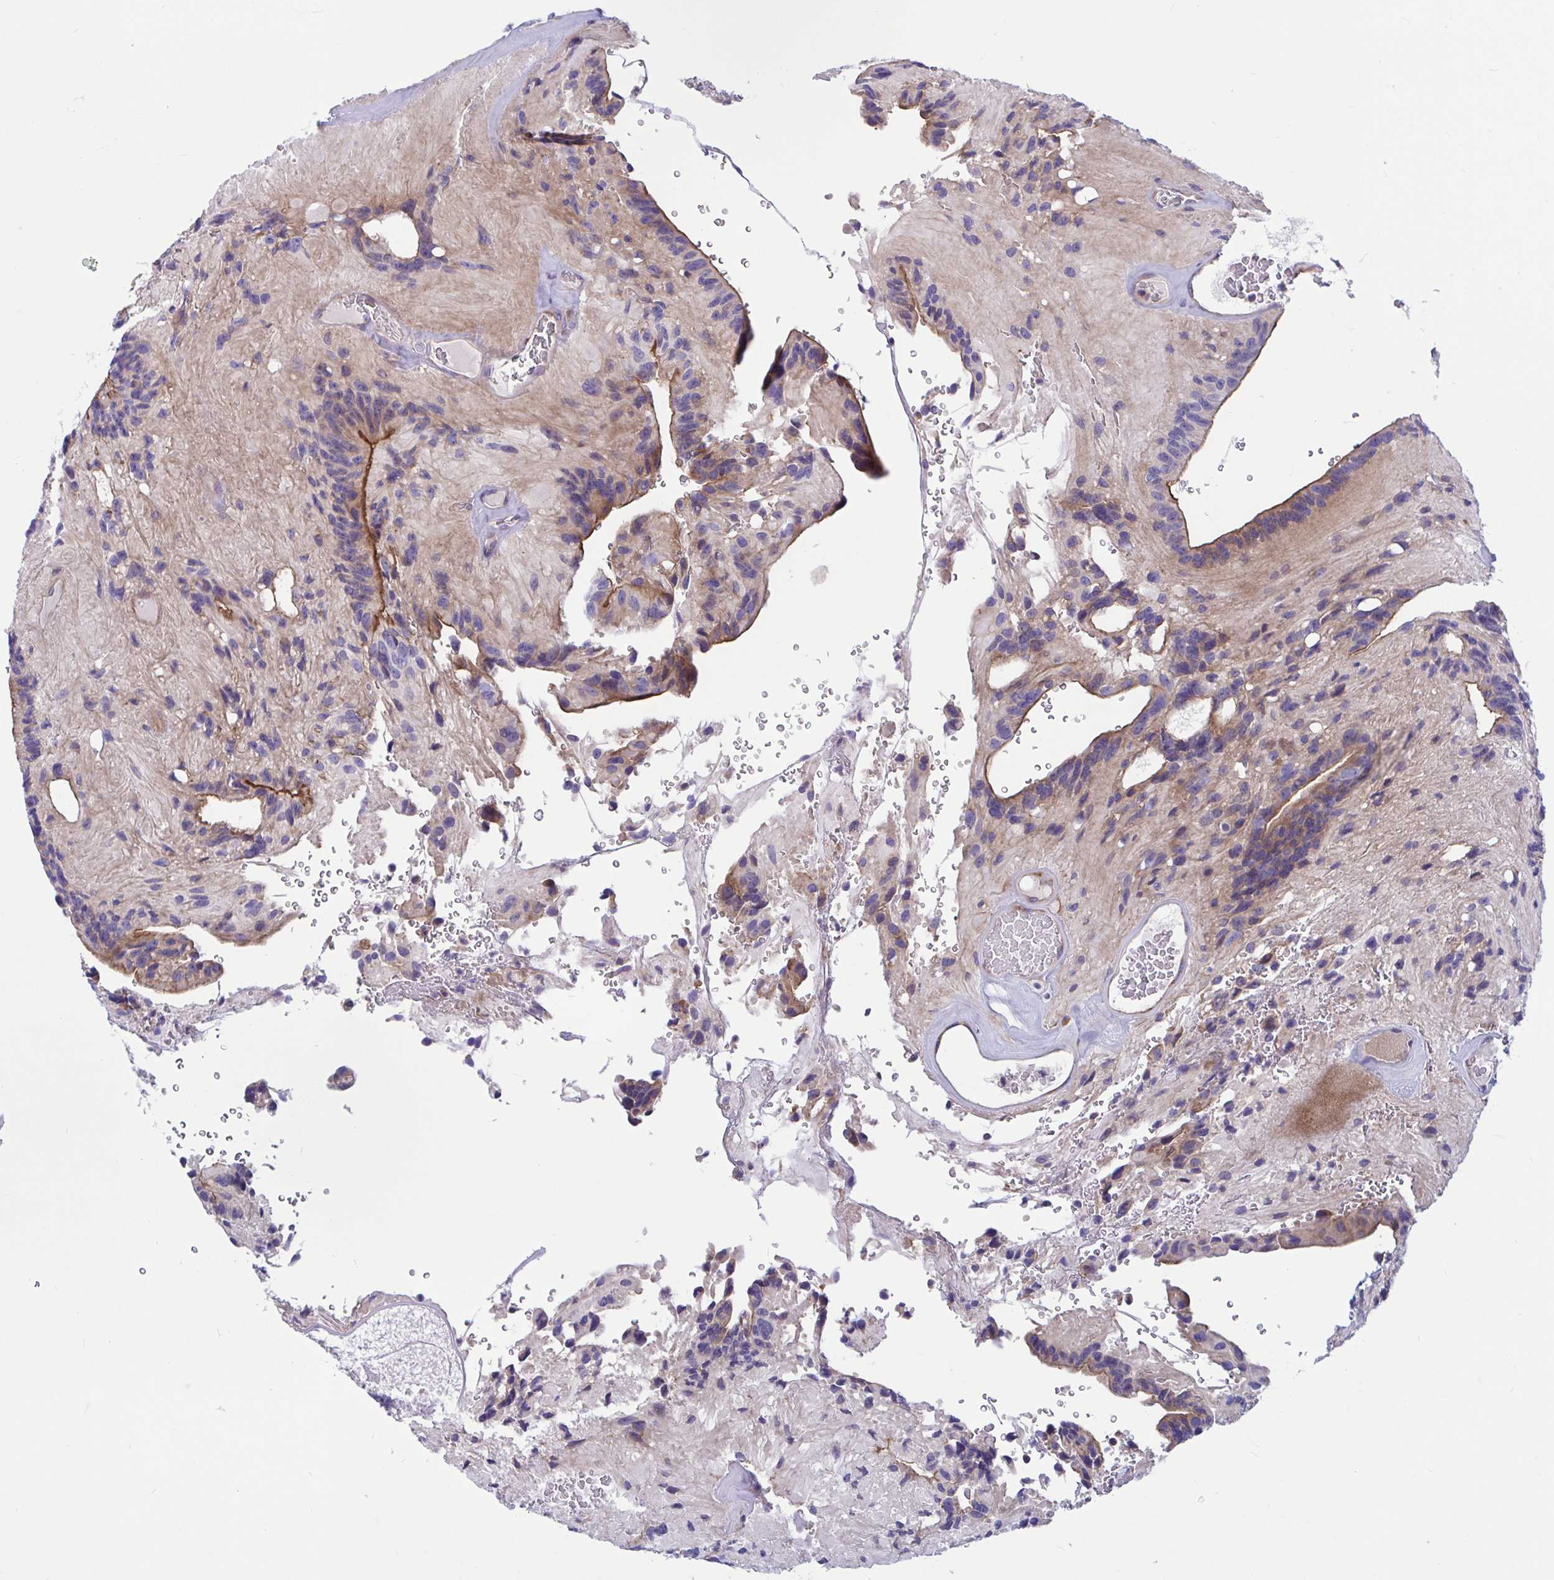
{"staining": {"intensity": "weak", "quantity": "25%-75%", "location": "cytoplasmic/membranous"}, "tissue": "glioma", "cell_type": "Tumor cells", "image_type": "cancer", "snomed": [{"axis": "morphology", "description": "Glioma, malignant, Low grade"}, {"axis": "topography", "description": "Brain"}], "caption": "Immunohistochemistry histopathology image of glioma stained for a protein (brown), which reveals low levels of weak cytoplasmic/membranous positivity in about 25%-75% of tumor cells.", "gene": "WBP1", "patient": {"sex": "male", "age": 31}}